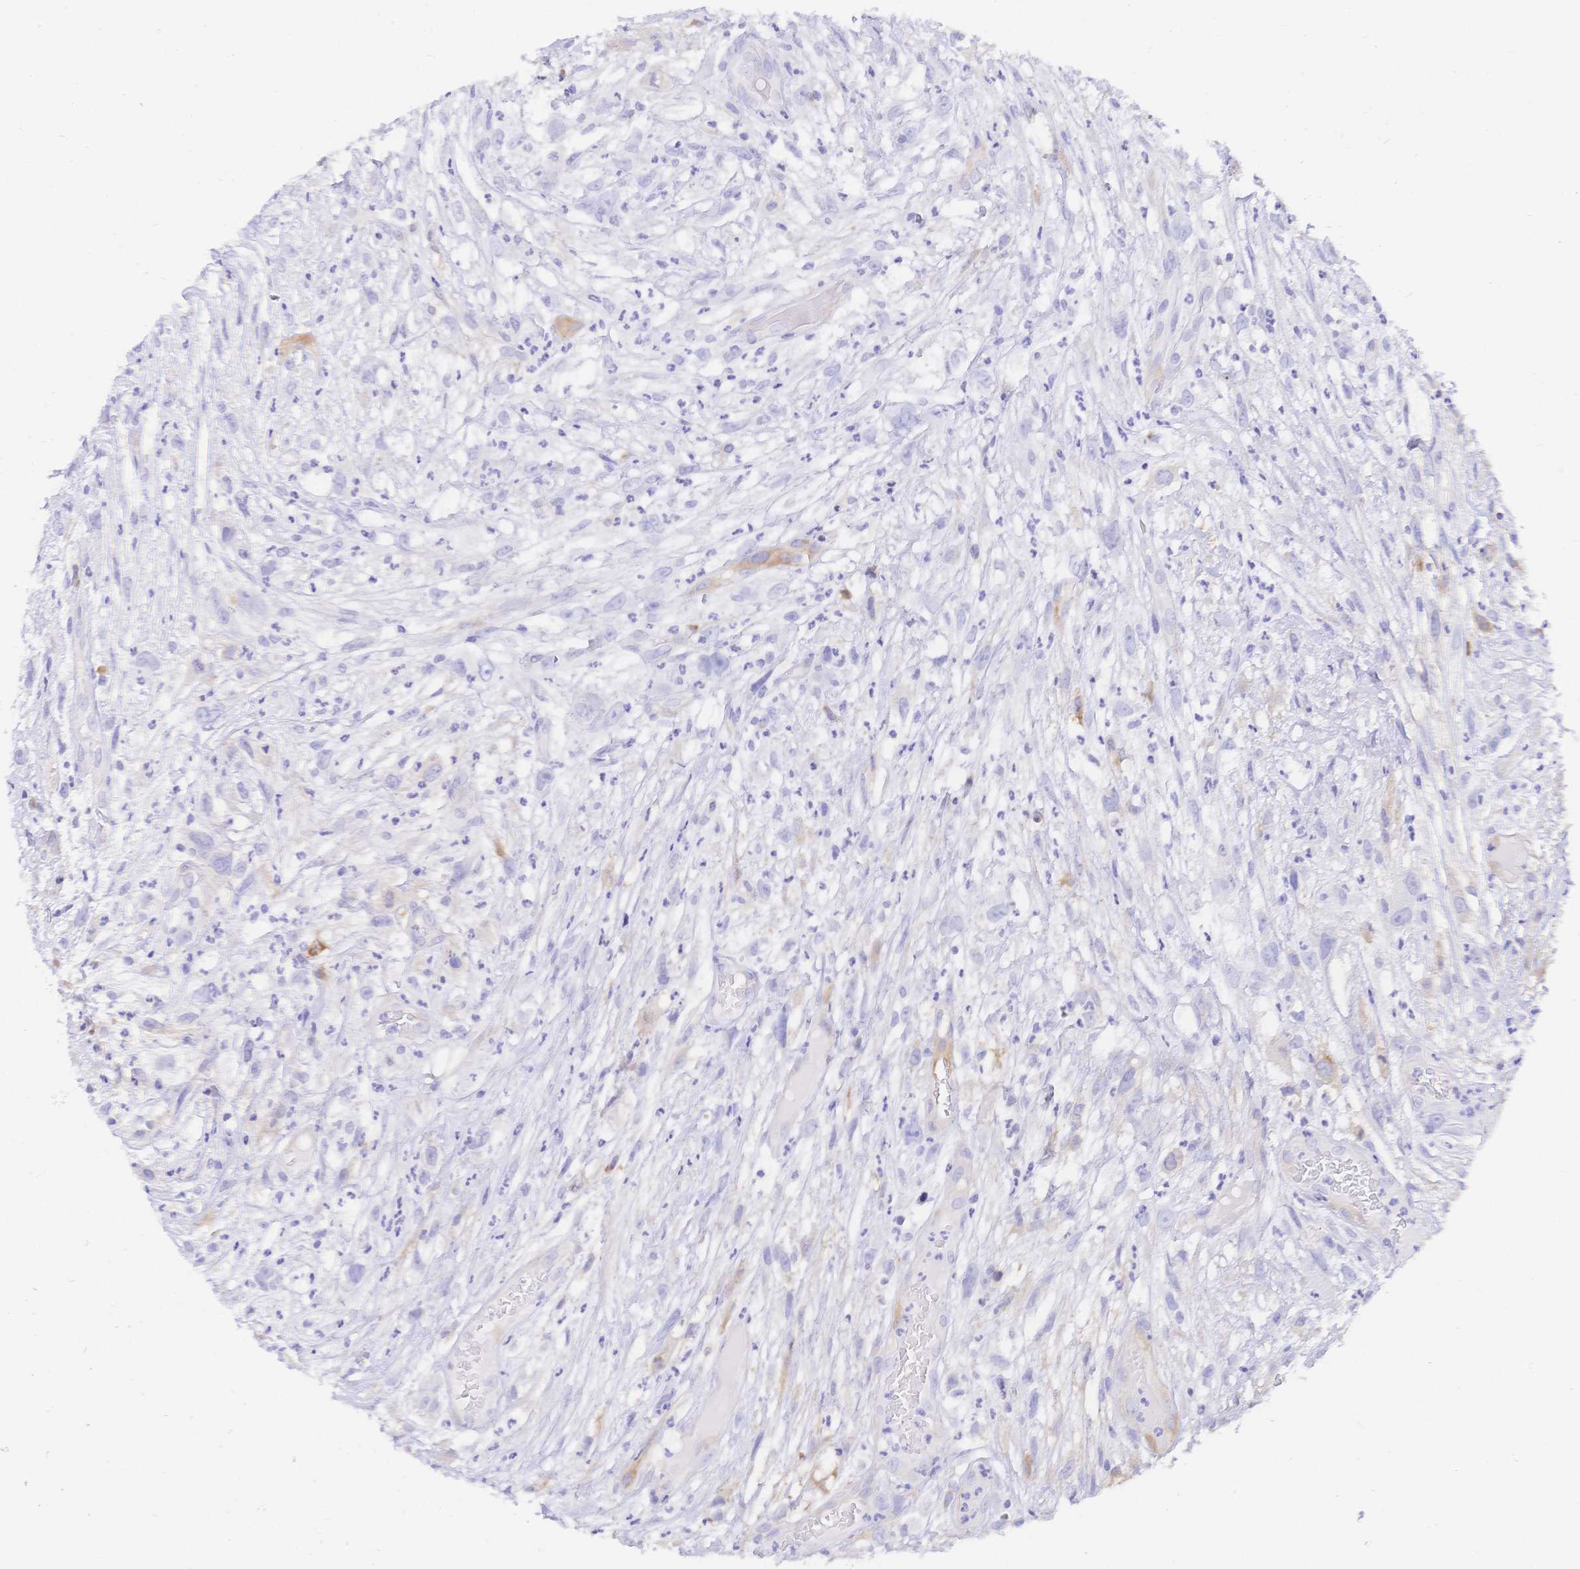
{"staining": {"intensity": "negative", "quantity": "none", "location": "none"}, "tissue": "head and neck cancer", "cell_type": "Tumor cells", "image_type": "cancer", "snomed": [{"axis": "morphology", "description": "Squamous cell carcinoma, NOS"}, {"axis": "topography", "description": "Head-Neck"}], "caption": "An IHC image of squamous cell carcinoma (head and neck) is shown. There is no staining in tumor cells of squamous cell carcinoma (head and neck).", "gene": "RRM1", "patient": {"sex": "male", "age": 65}}